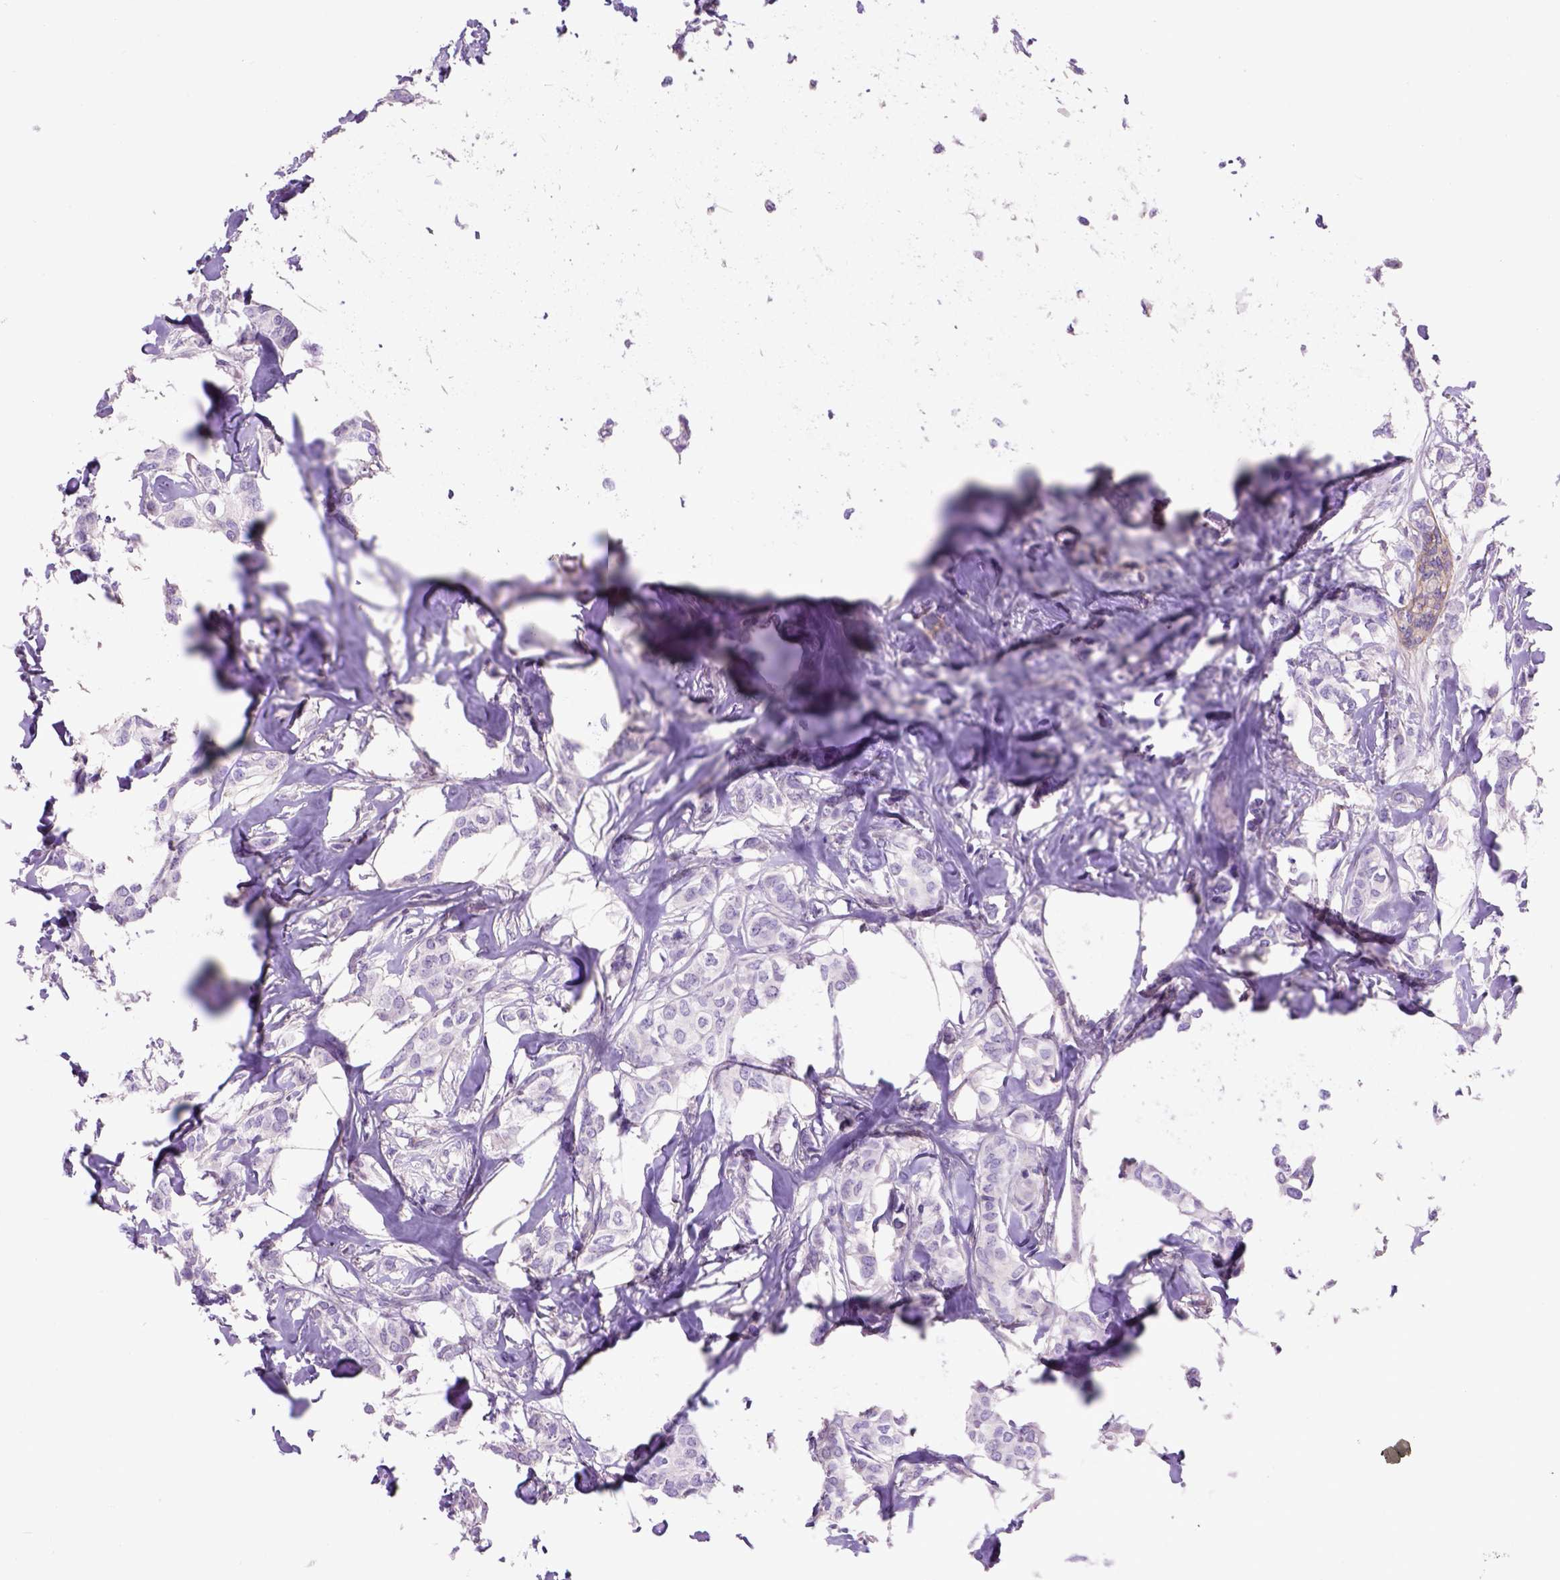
{"staining": {"intensity": "negative", "quantity": "none", "location": "none"}, "tissue": "breast cancer", "cell_type": "Tumor cells", "image_type": "cancer", "snomed": [{"axis": "morphology", "description": "Duct carcinoma"}, {"axis": "topography", "description": "Breast"}], "caption": "Immunohistochemical staining of breast cancer displays no significant positivity in tumor cells.", "gene": "EGFR", "patient": {"sex": "female", "age": 62}}